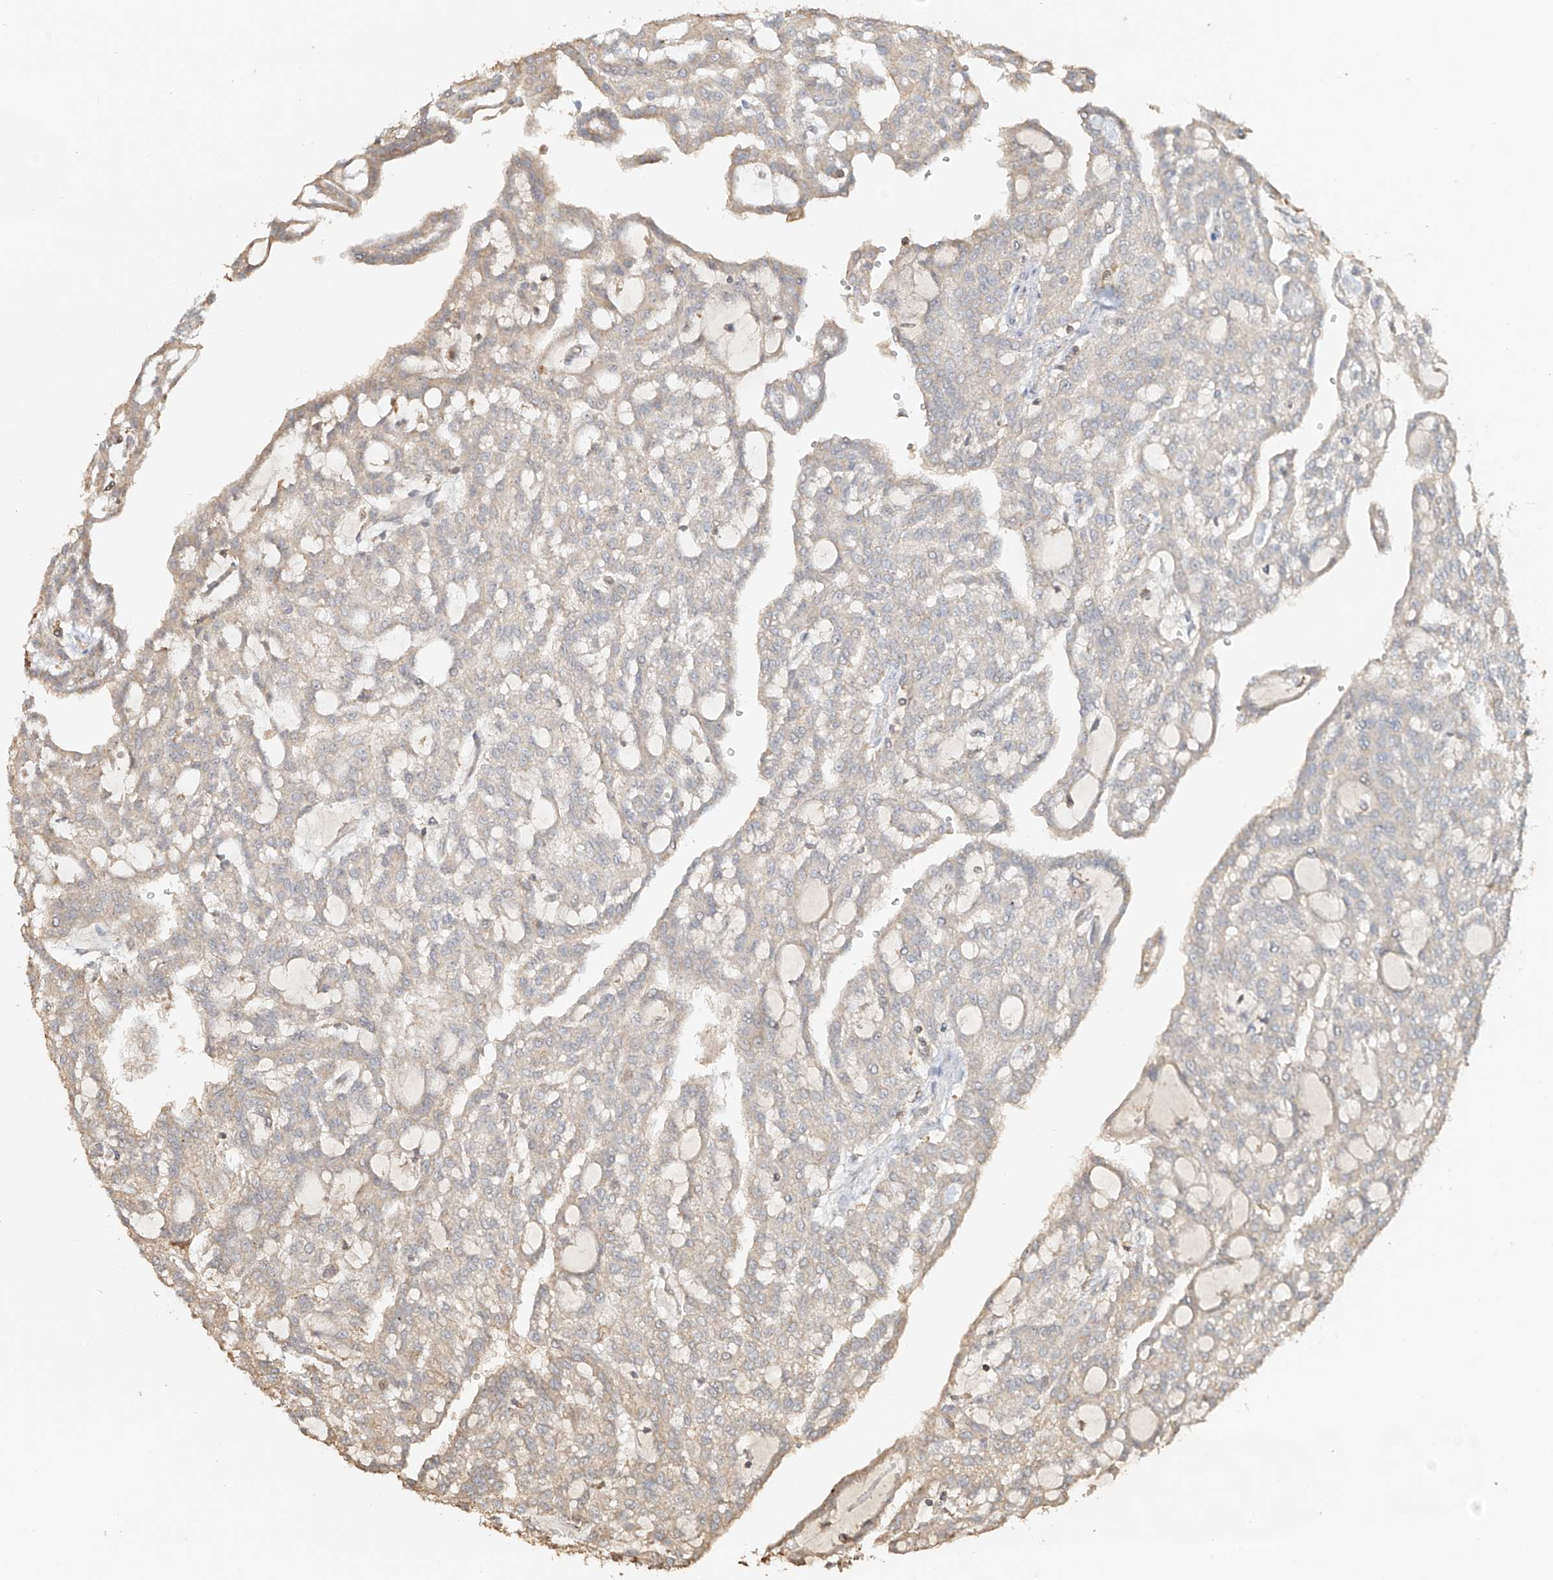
{"staining": {"intensity": "negative", "quantity": "none", "location": "none"}, "tissue": "renal cancer", "cell_type": "Tumor cells", "image_type": "cancer", "snomed": [{"axis": "morphology", "description": "Adenocarcinoma, NOS"}, {"axis": "topography", "description": "Kidney"}], "caption": "A photomicrograph of human renal adenocarcinoma is negative for staining in tumor cells.", "gene": "NPHS1", "patient": {"sex": "male", "age": 63}}